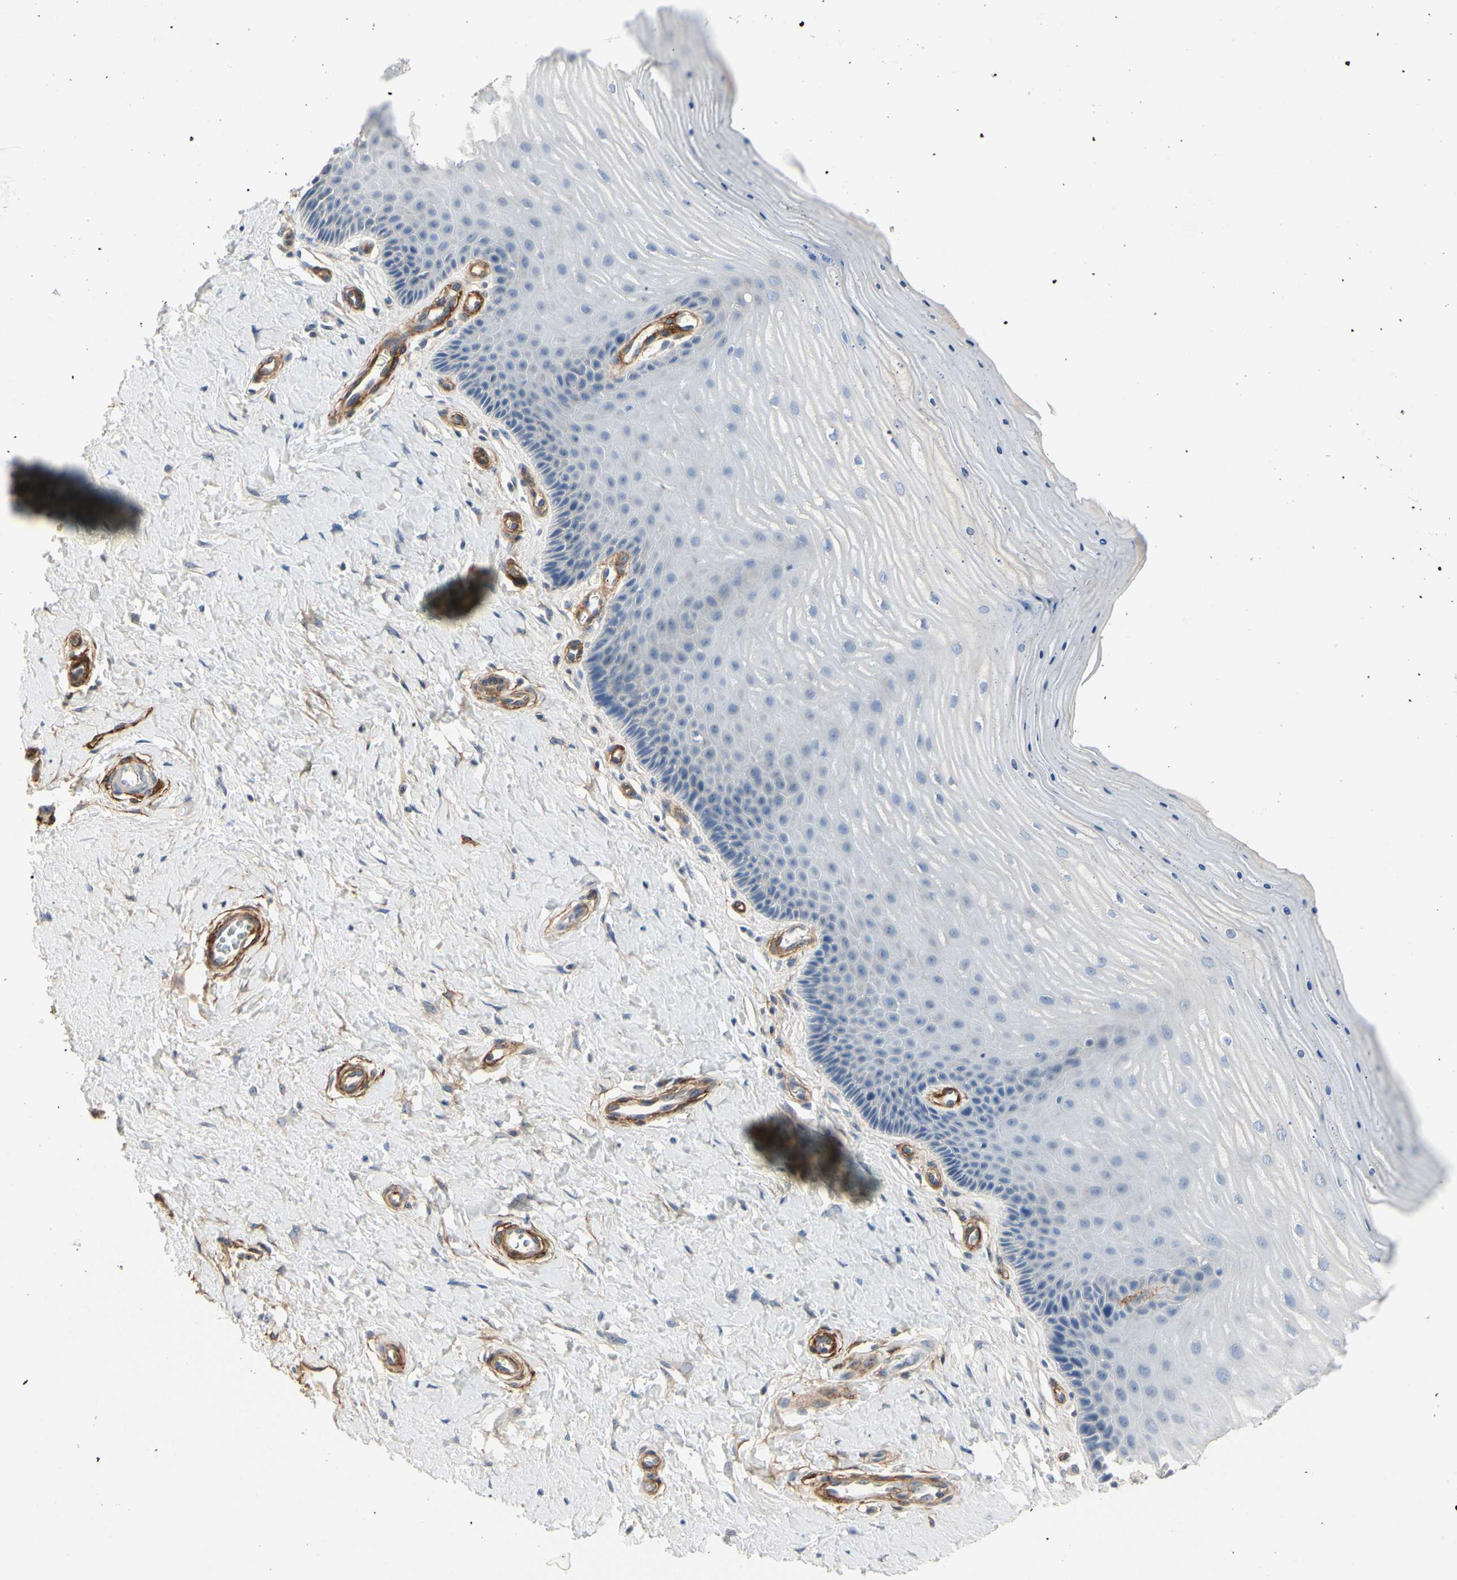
{"staining": {"intensity": "negative", "quantity": "none", "location": "none"}, "tissue": "cervix", "cell_type": "Glandular cells", "image_type": "normal", "snomed": [{"axis": "morphology", "description": "Normal tissue, NOS"}, {"axis": "topography", "description": "Cervix"}], "caption": "An IHC histopathology image of unremarkable cervix is shown. There is no staining in glandular cells of cervix. (DAB IHC, high magnification).", "gene": "GGT5", "patient": {"sex": "female", "age": 55}}